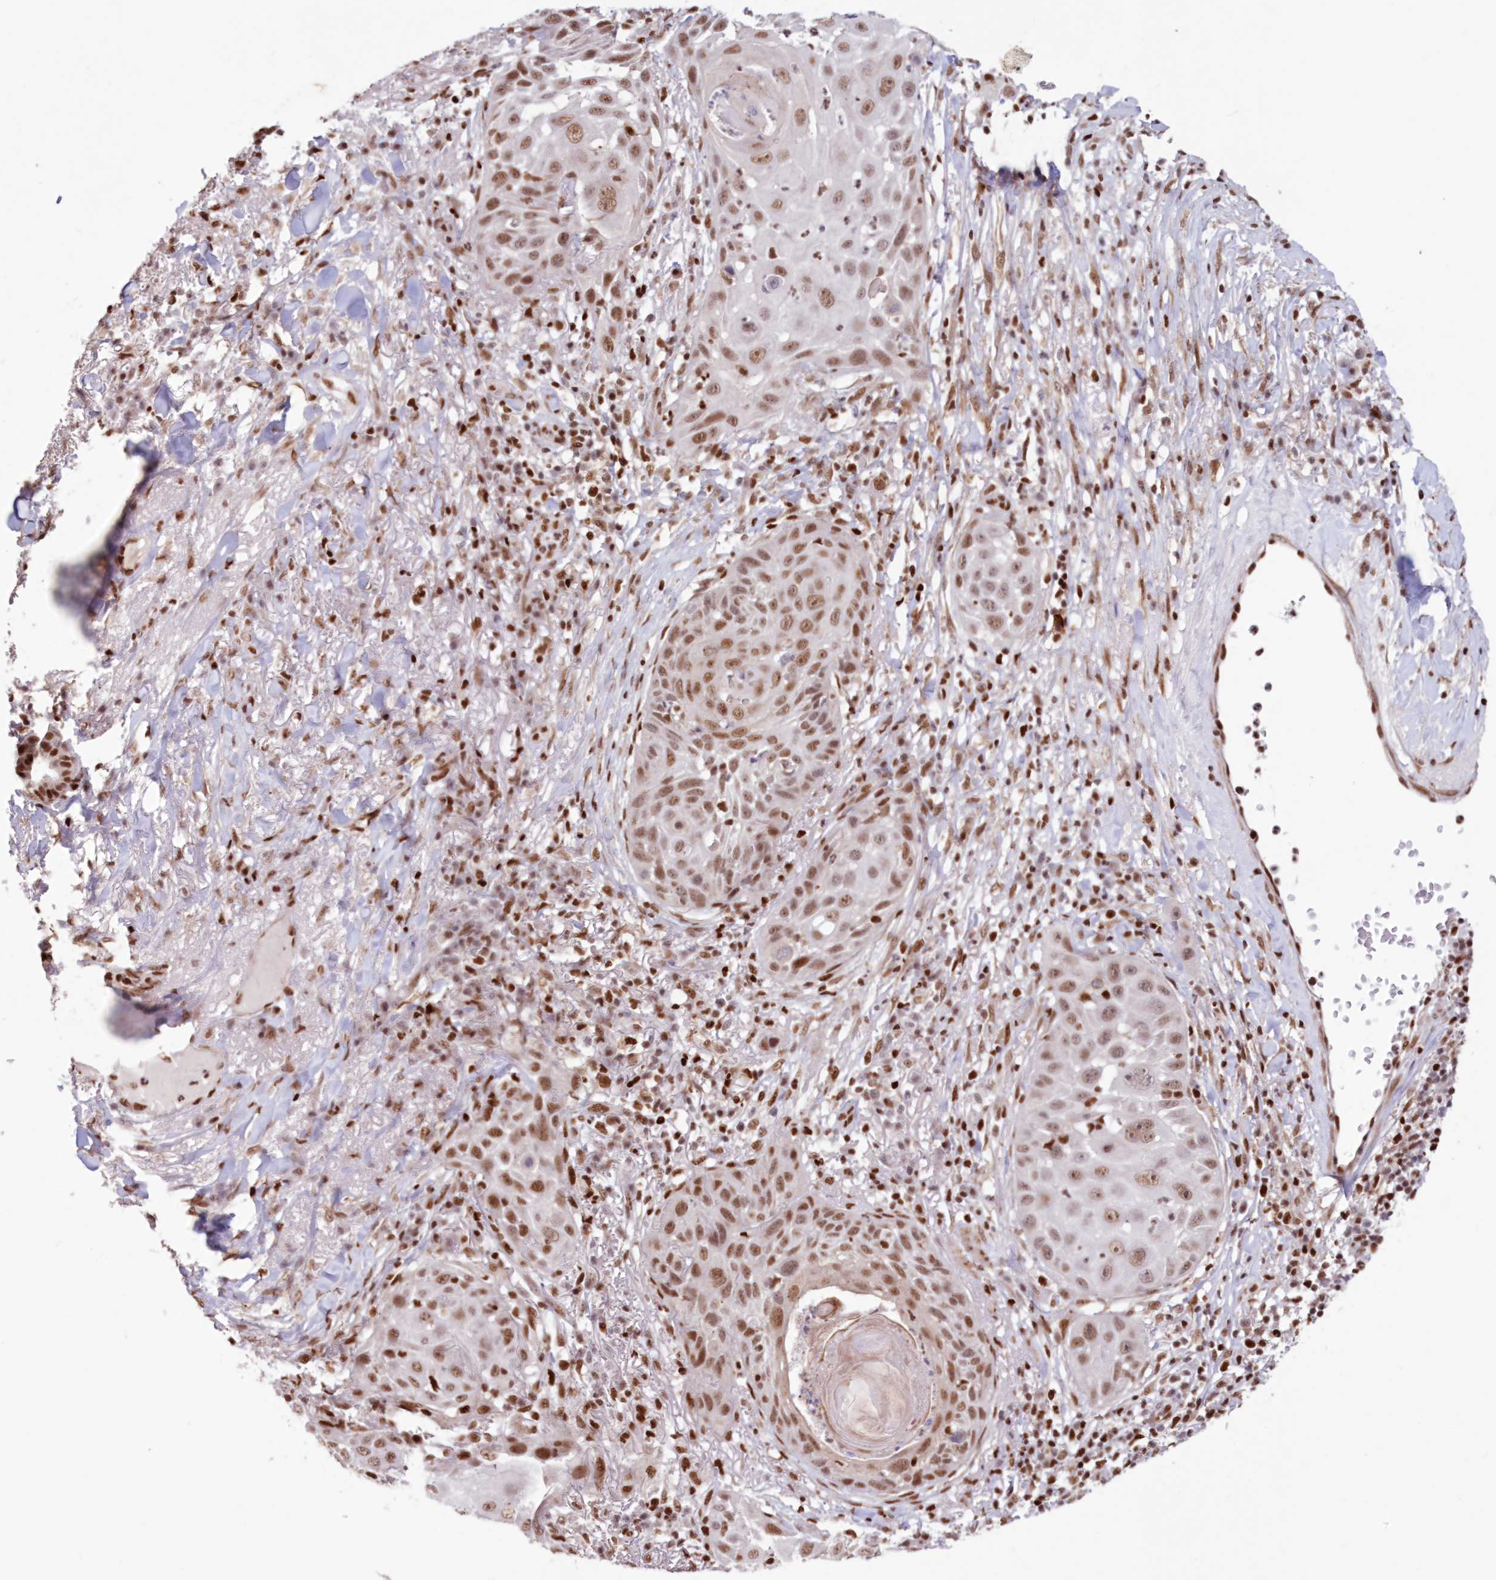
{"staining": {"intensity": "moderate", "quantity": ">75%", "location": "nuclear"}, "tissue": "skin cancer", "cell_type": "Tumor cells", "image_type": "cancer", "snomed": [{"axis": "morphology", "description": "Squamous cell carcinoma, NOS"}, {"axis": "topography", "description": "Skin"}], "caption": "Skin squamous cell carcinoma stained for a protein displays moderate nuclear positivity in tumor cells.", "gene": "POLR2B", "patient": {"sex": "female", "age": 44}}